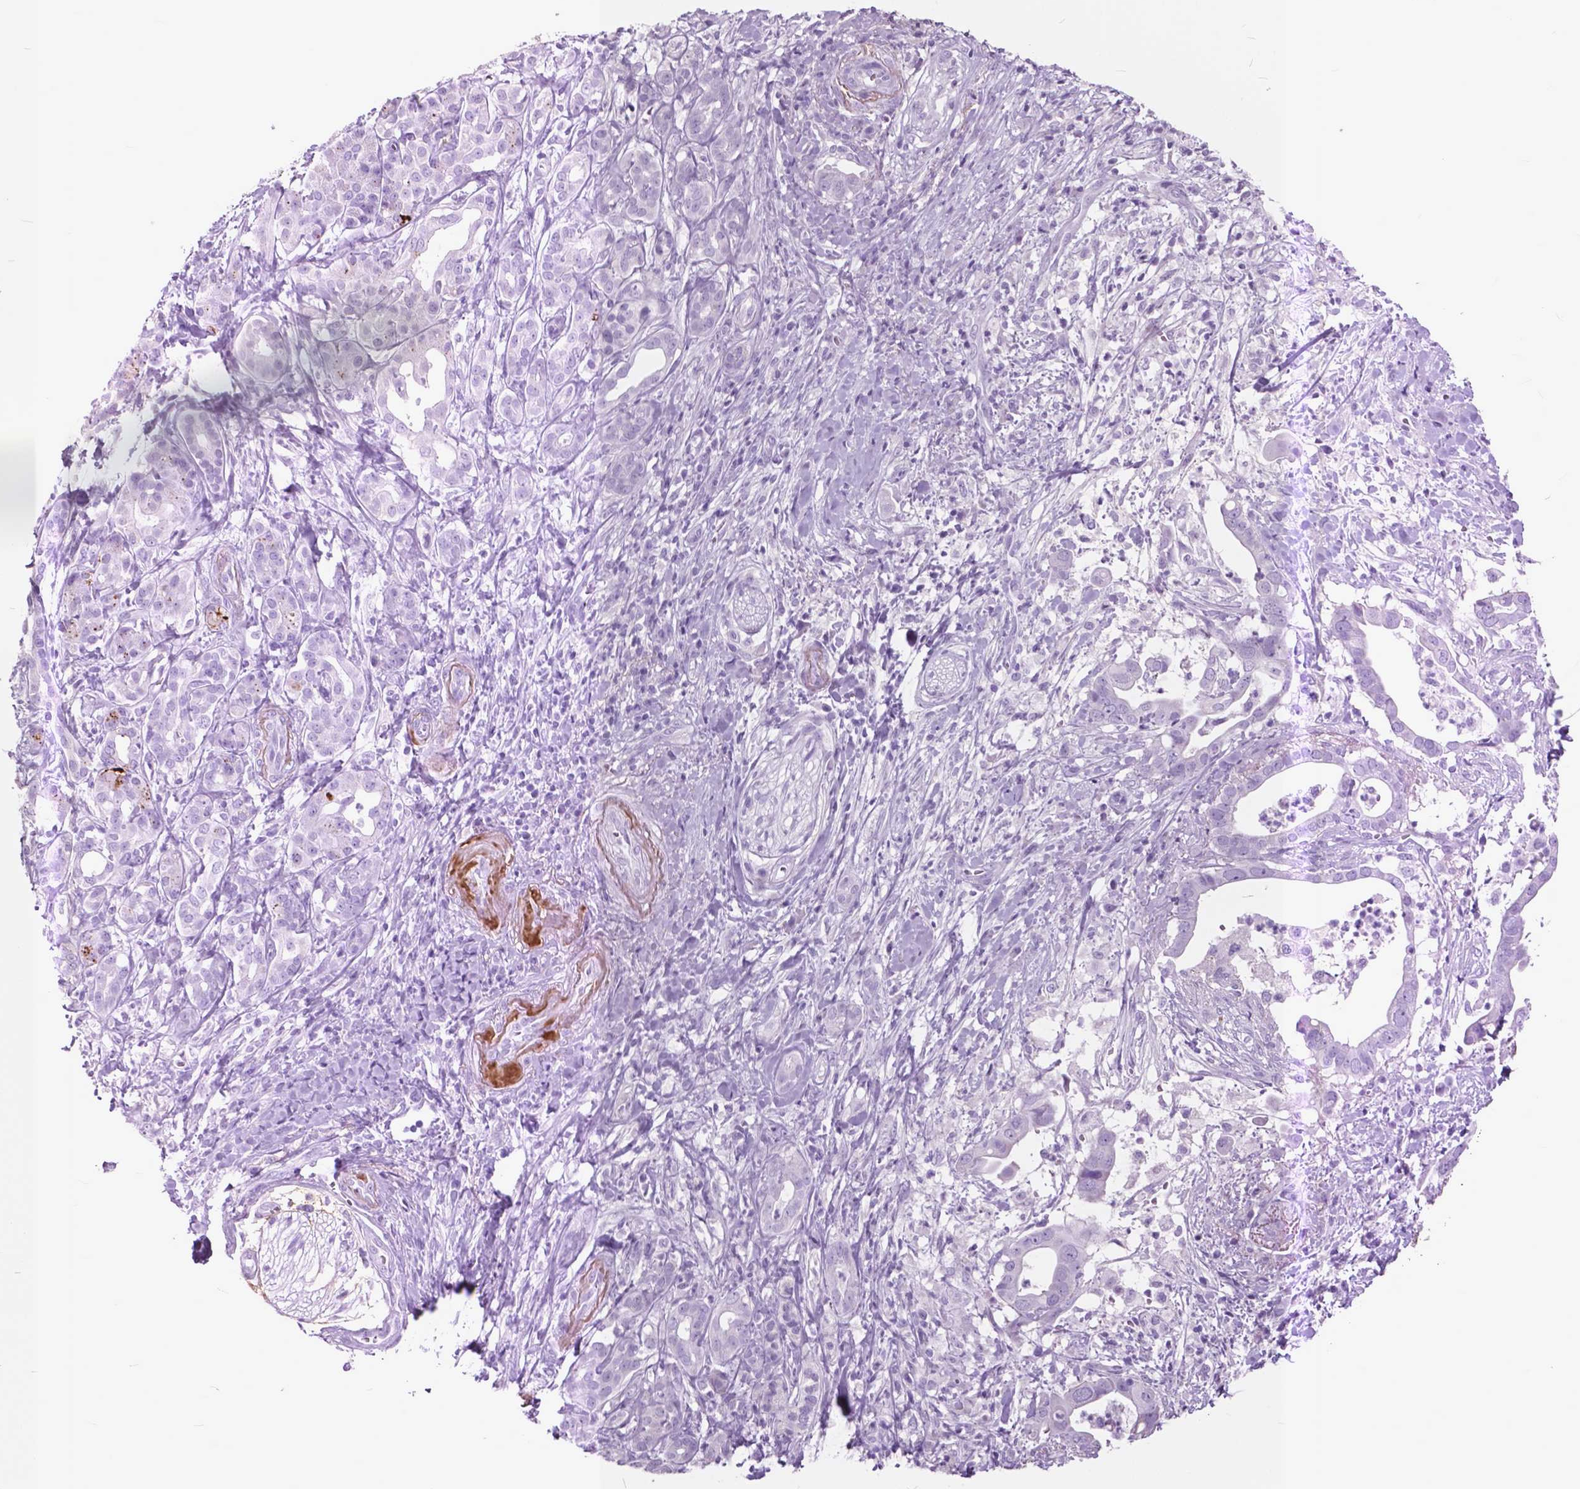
{"staining": {"intensity": "negative", "quantity": "none", "location": "none"}, "tissue": "pancreatic cancer", "cell_type": "Tumor cells", "image_type": "cancer", "snomed": [{"axis": "morphology", "description": "Adenocarcinoma, NOS"}, {"axis": "topography", "description": "Pancreas"}], "caption": "The image demonstrates no staining of tumor cells in pancreatic cancer (adenocarcinoma).", "gene": "GDF9", "patient": {"sex": "male", "age": 61}}